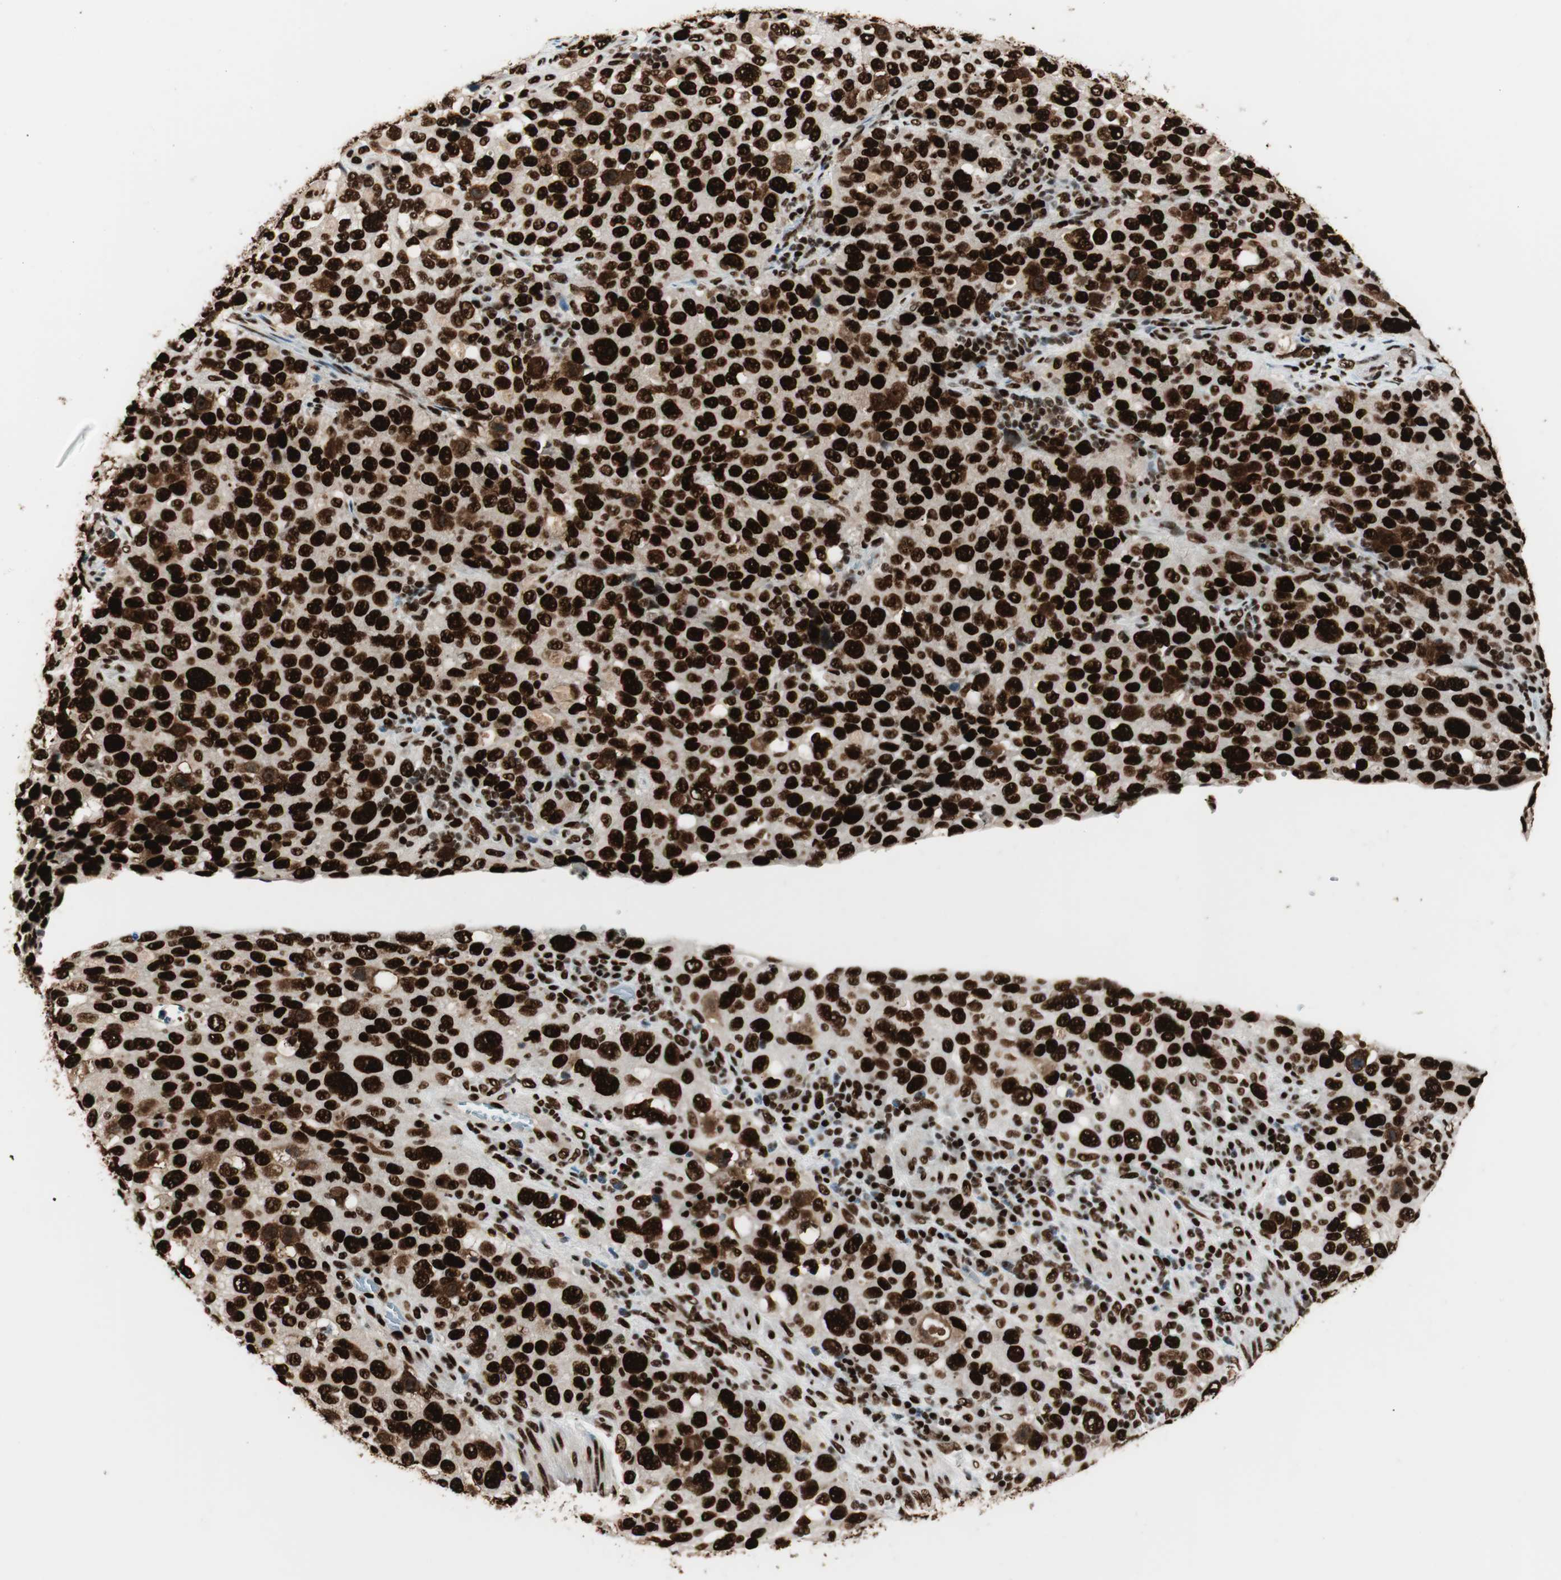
{"staining": {"intensity": "strong", "quantity": ">75%", "location": "nuclear"}, "tissue": "stomach cancer", "cell_type": "Tumor cells", "image_type": "cancer", "snomed": [{"axis": "morphology", "description": "Normal tissue, NOS"}, {"axis": "morphology", "description": "Adenocarcinoma, NOS"}, {"axis": "topography", "description": "Stomach"}], "caption": "Immunohistochemical staining of stomach cancer demonstrates high levels of strong nuclear protein expression in about >75% of tumor cells.", "gene": "PSME3", "patient": {"sex": "male", "age": 48}}